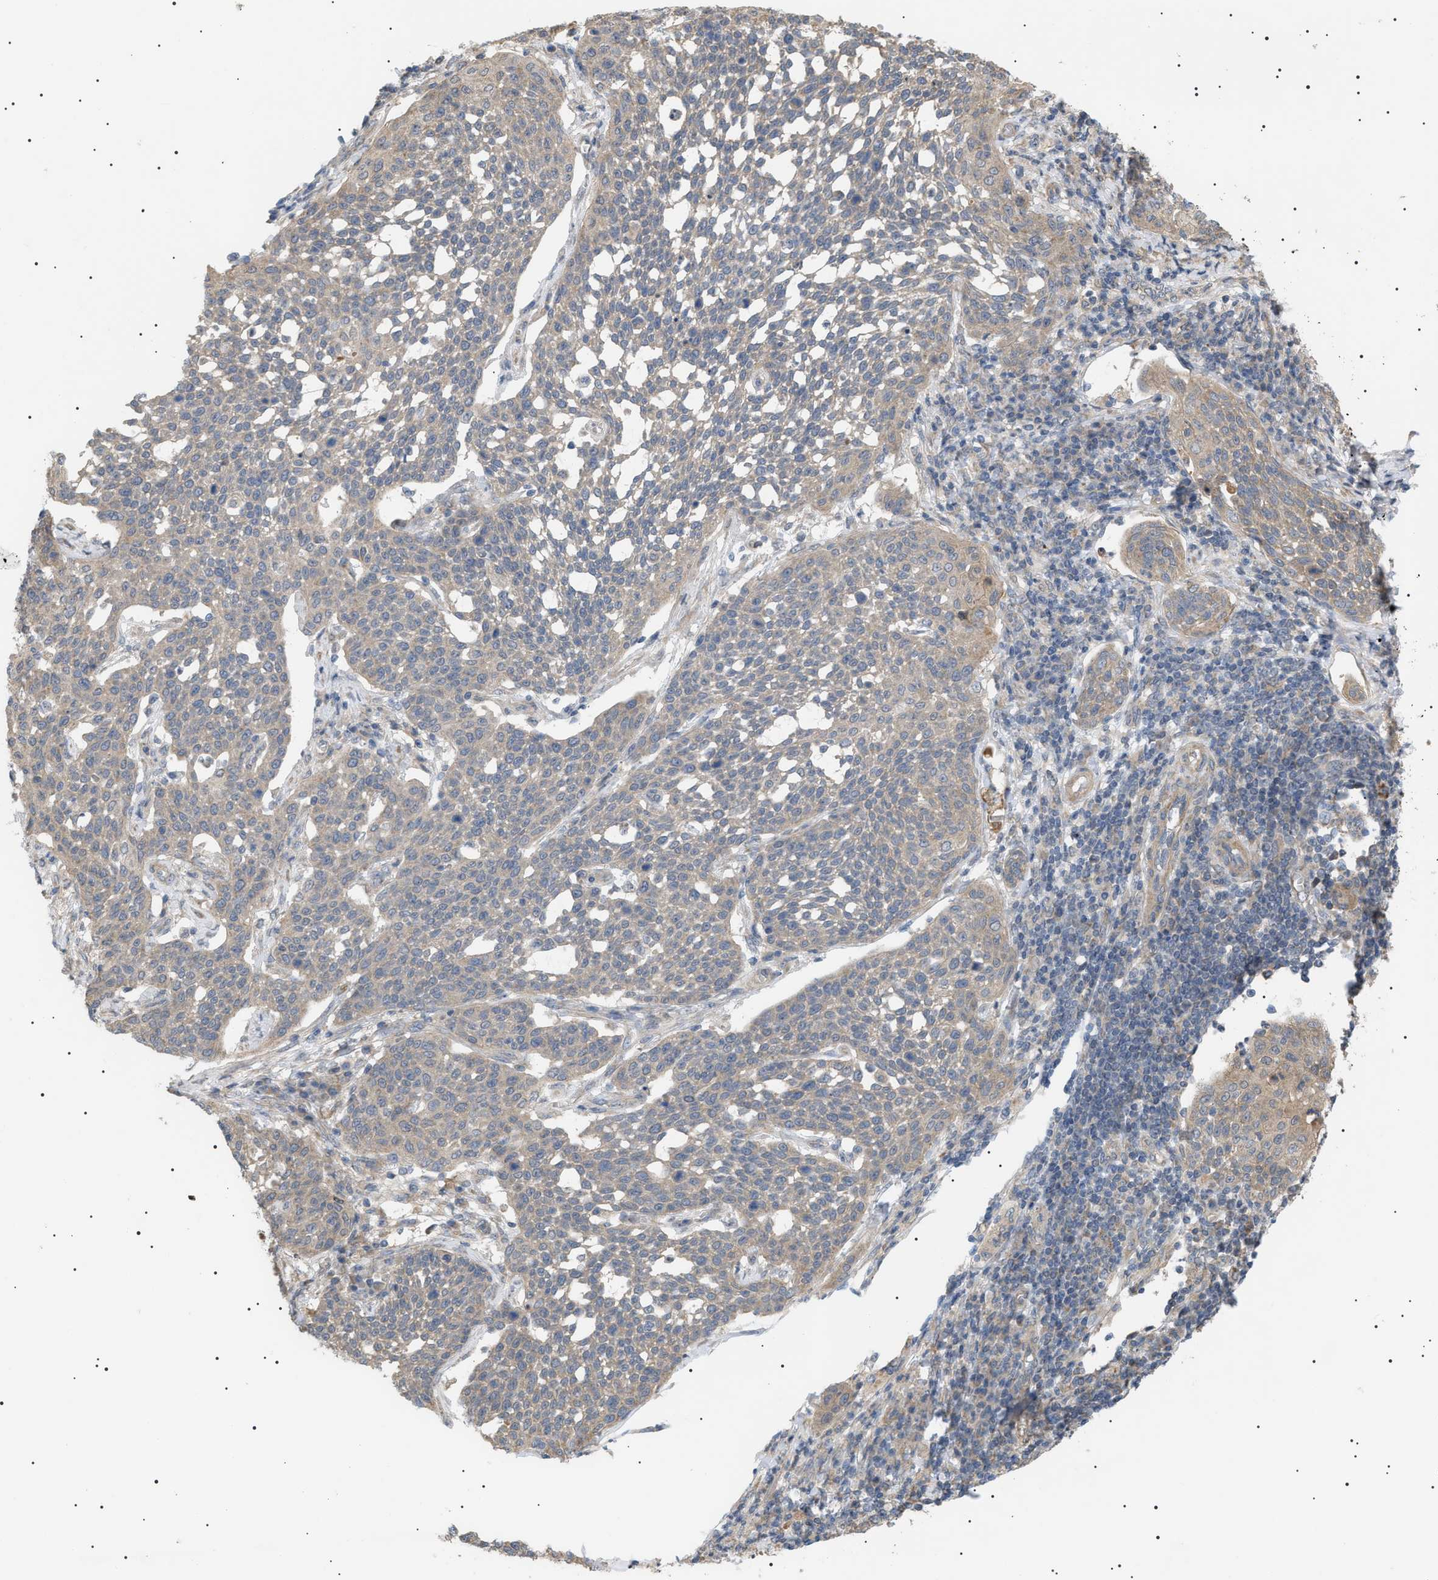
{"staining": {"intensity": "weak", "quantity": ">75%", "location": "cytoplasmic/membranous"}, "tissue": "cervical cancer", "cell_type": "Tumor cells", "image_type": "cancer", "snomed": [{"axis": "morphology", "description": "Squamous cell carcinoma, NOS"}, {"axis": "topography", "description": "Cervix"}], "caption": "Tumor cells display low levels of weak cytoplasmic/membranous staining in about >75% of cells in human cervical squamous cell carcinoma.", "gene": "IRS2", "patient": {"sex": "female", "age": 34}}